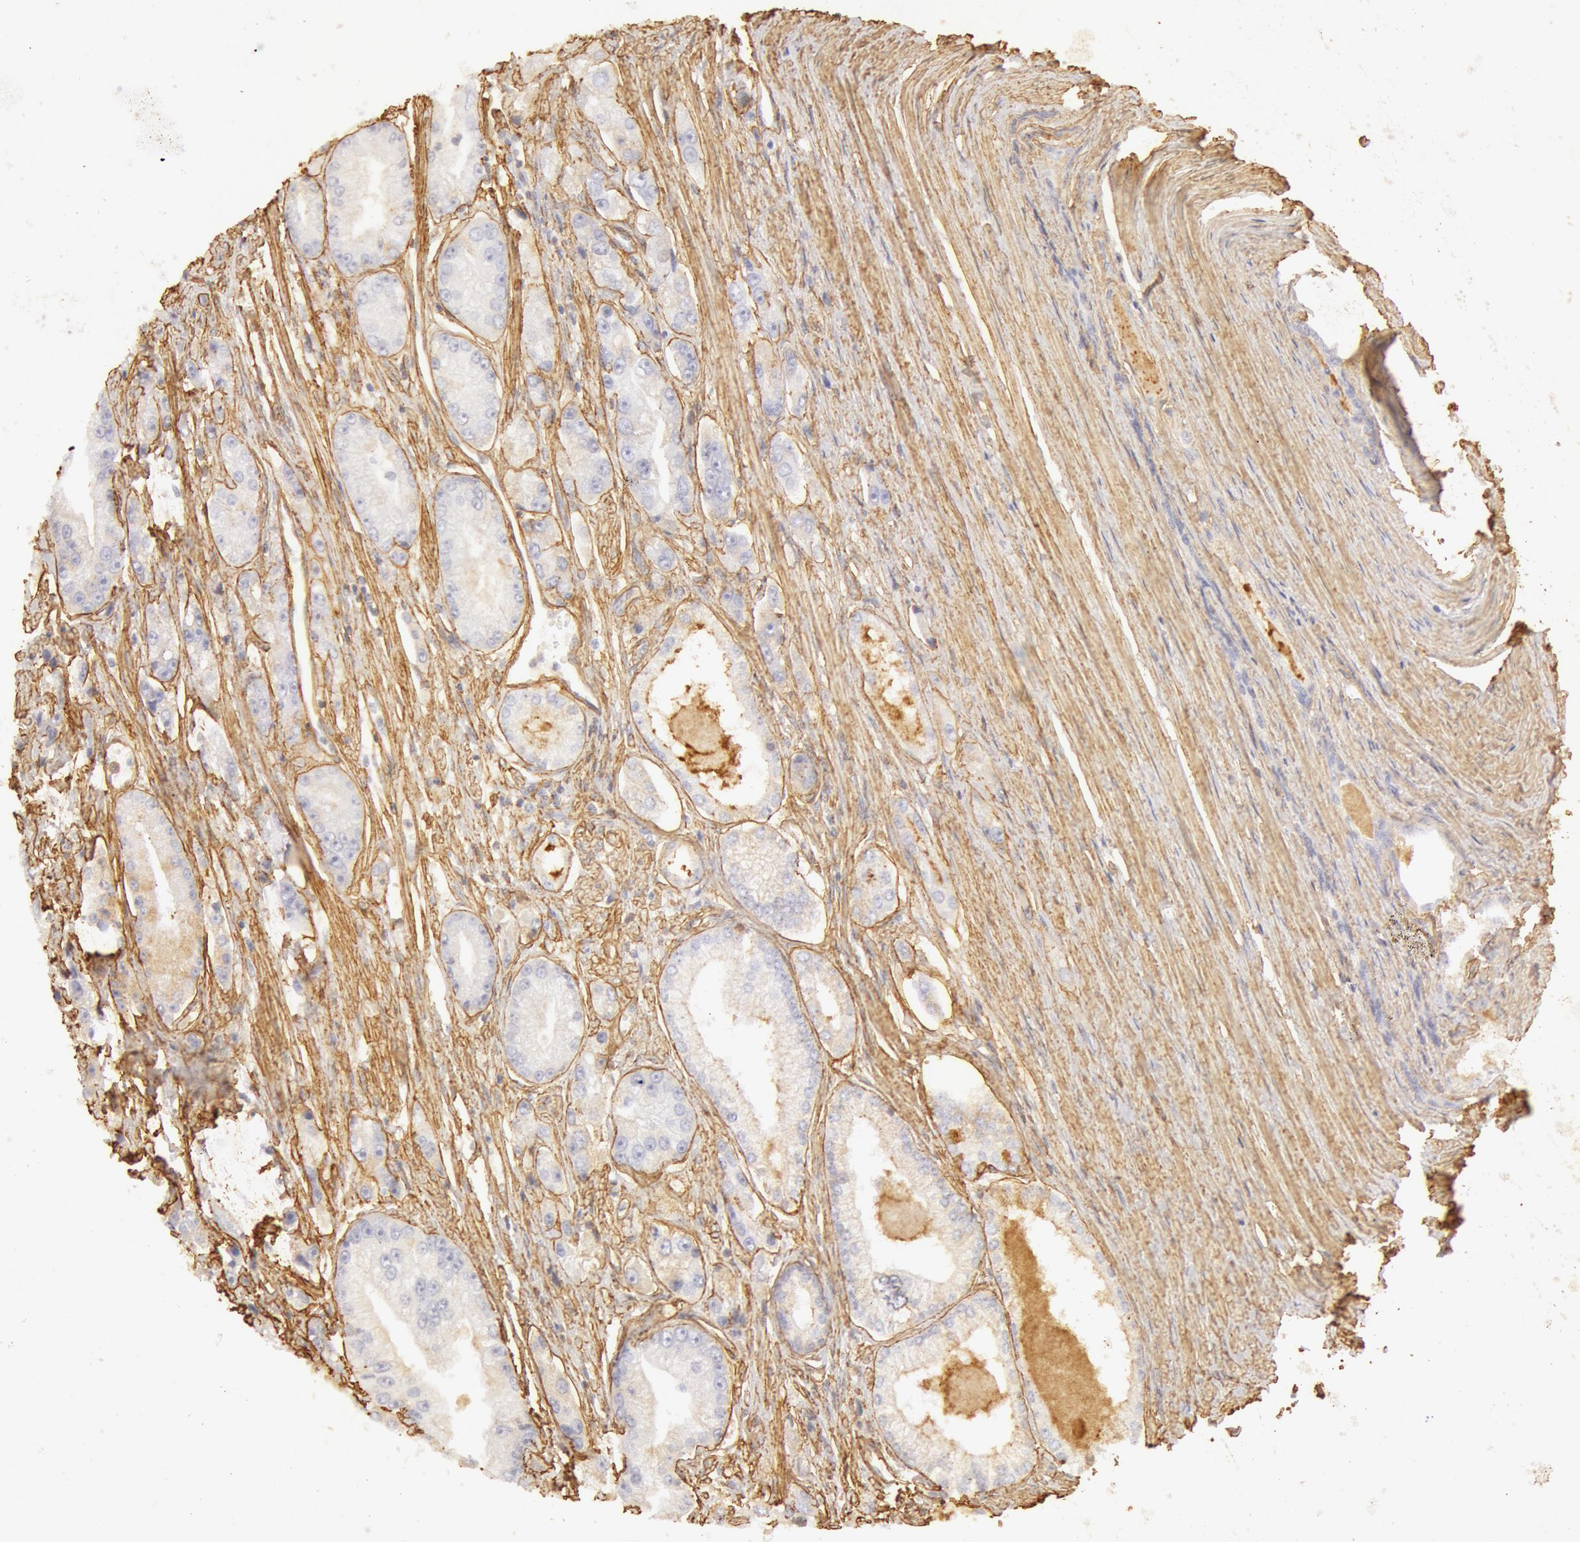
{"staining": {"intensity": "negative", "quantity": "none", "location": "none"}, "tissue": "prostate cancer", "cell_type": "Tumor cells", "image_type": "cancer", "snomed": [{"axis": "morphology", "description": "Adenocarcinoma, Medium grade"}, {"axis": "topography", "description": "Prostate"}], "caption": "Immunohistochemistry (IHC) photomicrograph of neoplastic tissue: human adenocarcinoma (medium-grade) (prostate) stained with DAB (3,3'-diaminobenzidine) exhibits no significant protein expression in tumor cells.", "gene": "COL4A1", "patient": {"sex": "male", "age": 72}}